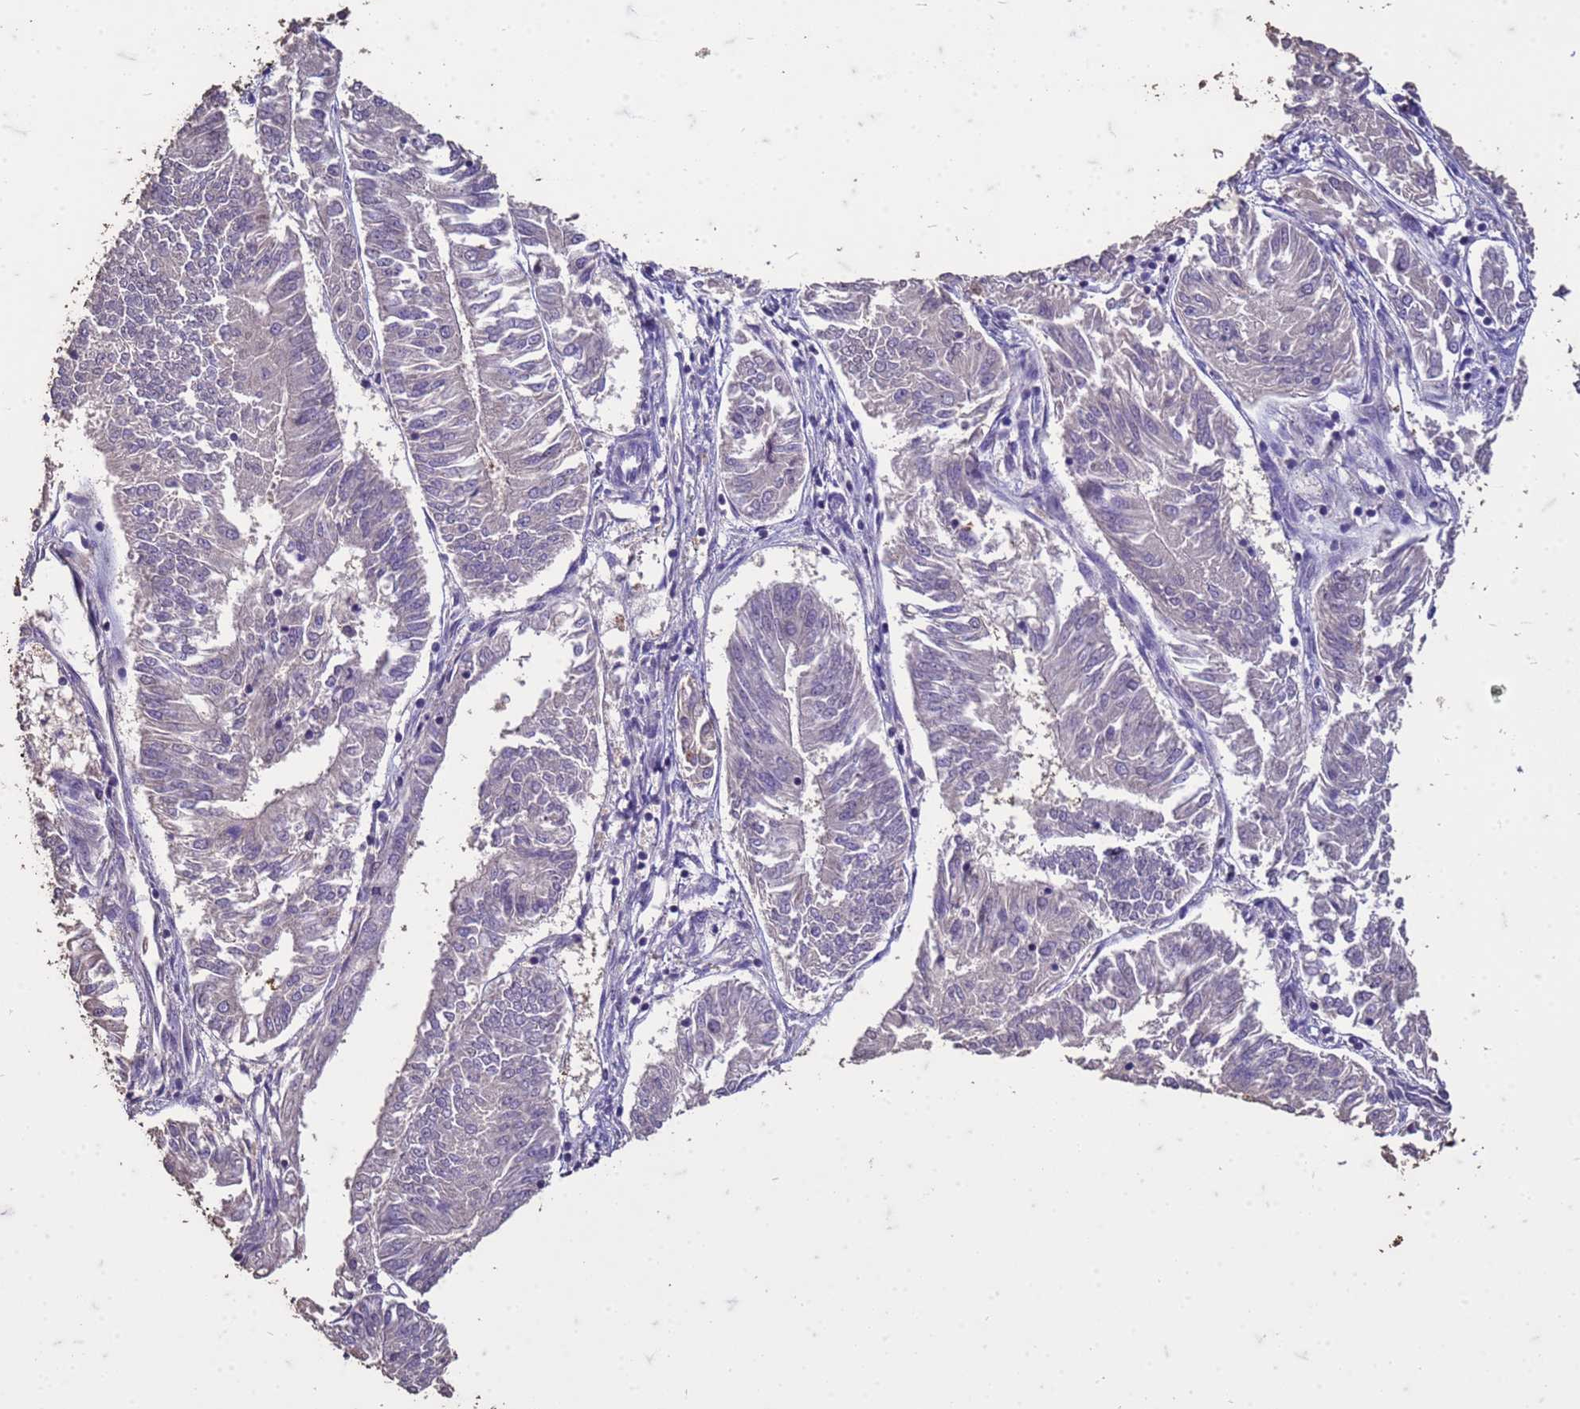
{"staining": {"intensity": "negative", "quantity": "none", "location": "none"}, "tissue": "endometrial cancer", "cell_type": "Tumor cells", "image_type": "cancer", "snomed": [{"axis": "morphology", "description": "Adenocarcinoma, NOS"}, {"axis": "topography", "description": "Endometrium"}], "caption": "IHC histopathology image of endometrial cancer (adenocarcinoma) stained for a protein (brown), which reveals no staining in tumor cells. (DAB (3,3'-diaminobenzidine) immunohistochemistry visualized using brightfield microscopy, high magnification).", "gene": "FAM184B", "patient": {"sex": "female", "age": 58}}